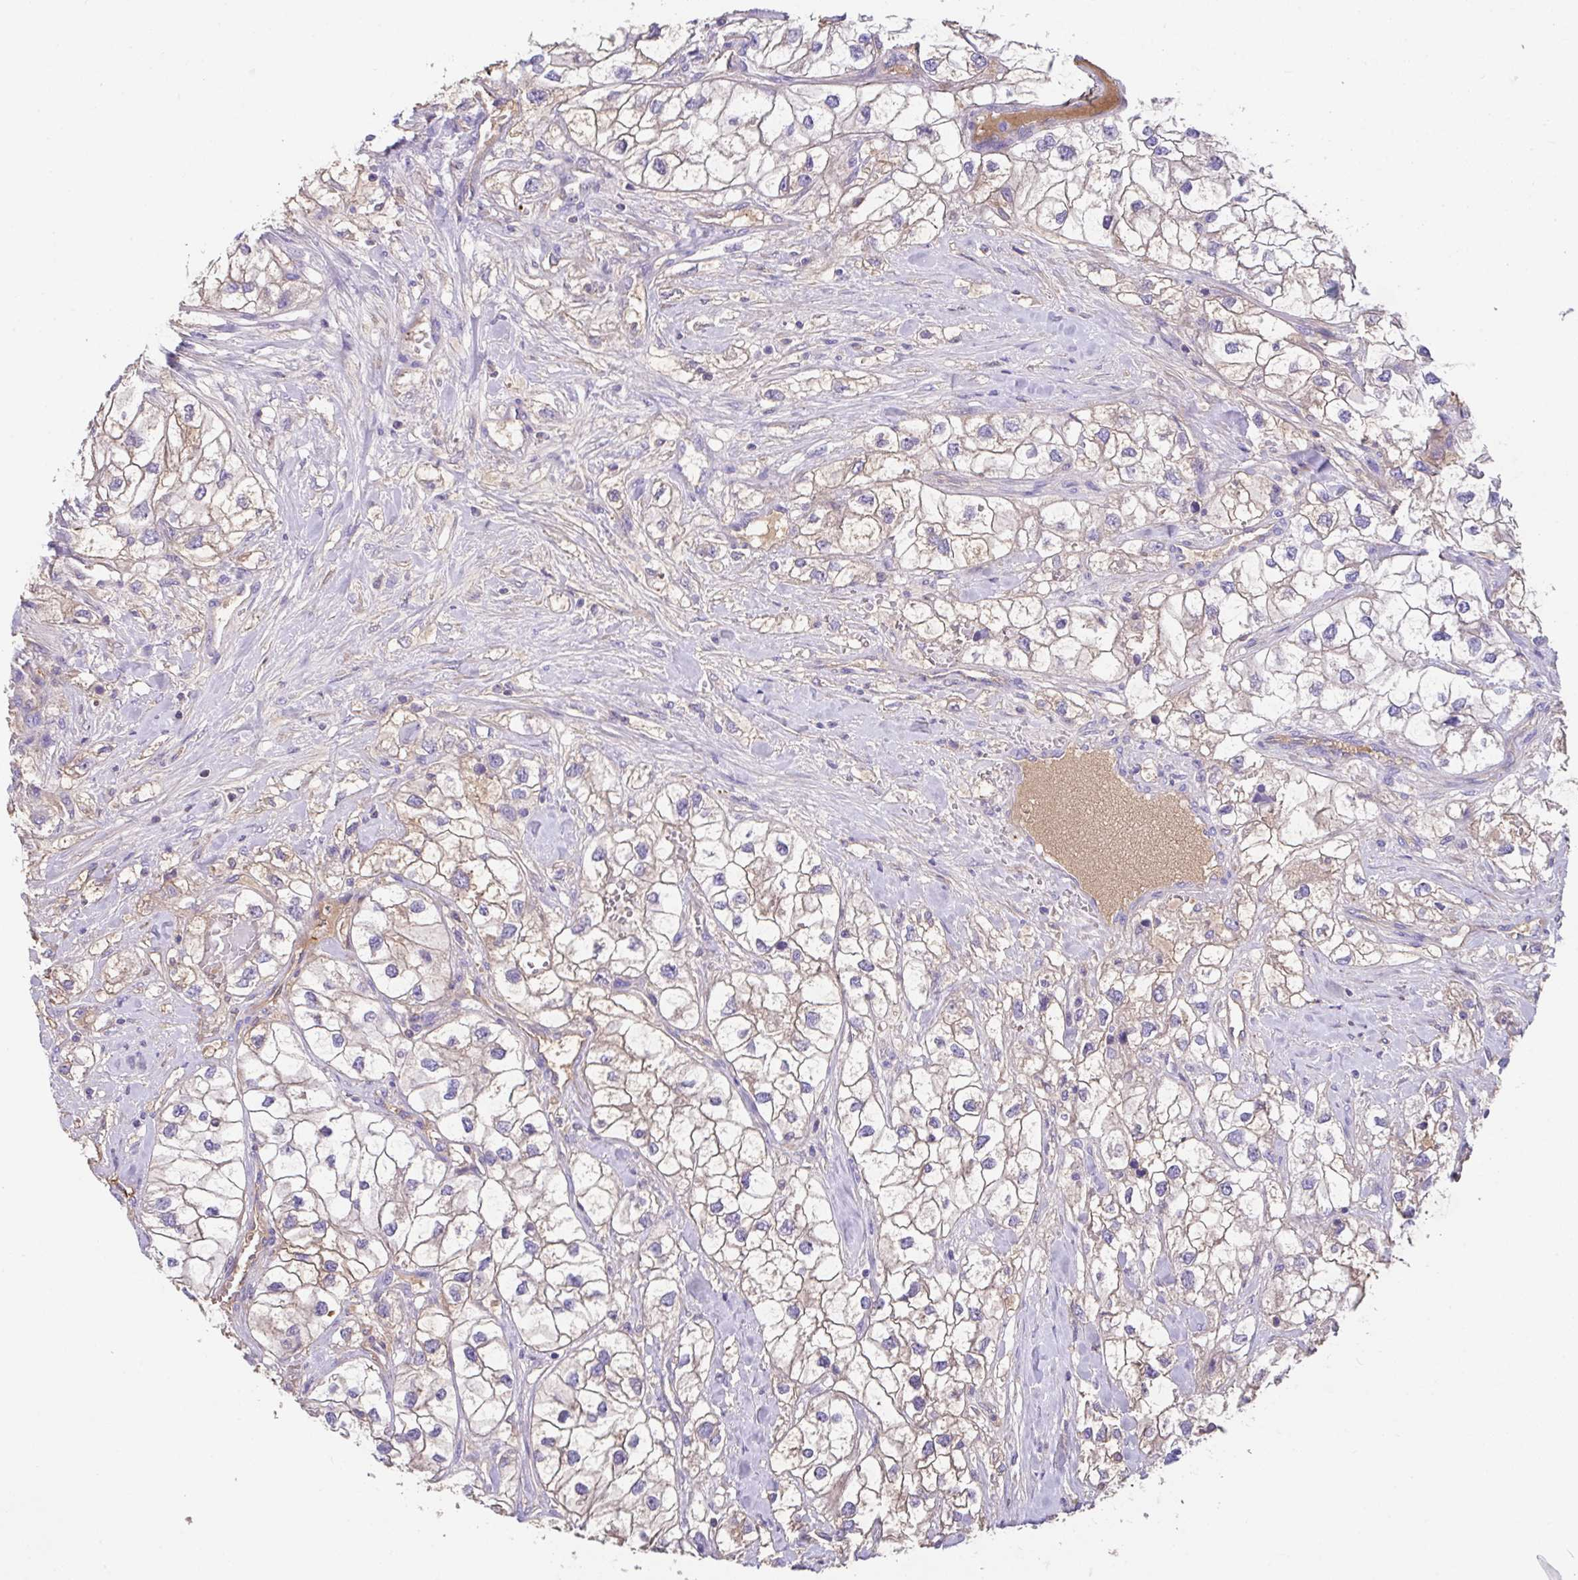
{"staining": {"intensity": "moderate", "quantity": ">75%", "location": "cytoplasmic/membranous"}, "tissue": "renal cancer", "cell_type": "Tumor cells", "image_type": "cancer", "snomed": [{"axis": "morphology", "description": "Adenocarcinoma, NOS"}, {"axis": "topography", "description": "Kidney"}], "caption": "Adenocarcinoma (renal) tissue displays moderate cytoplasmic/membranous positivity in about >75% of tumor cells, visualized by immunohistochemistry. (DAB IHC, brown staining for protein, blue staining for nuclei).", "gene": "ZNF813", "patient": {"sex": "male", "age": 59}}